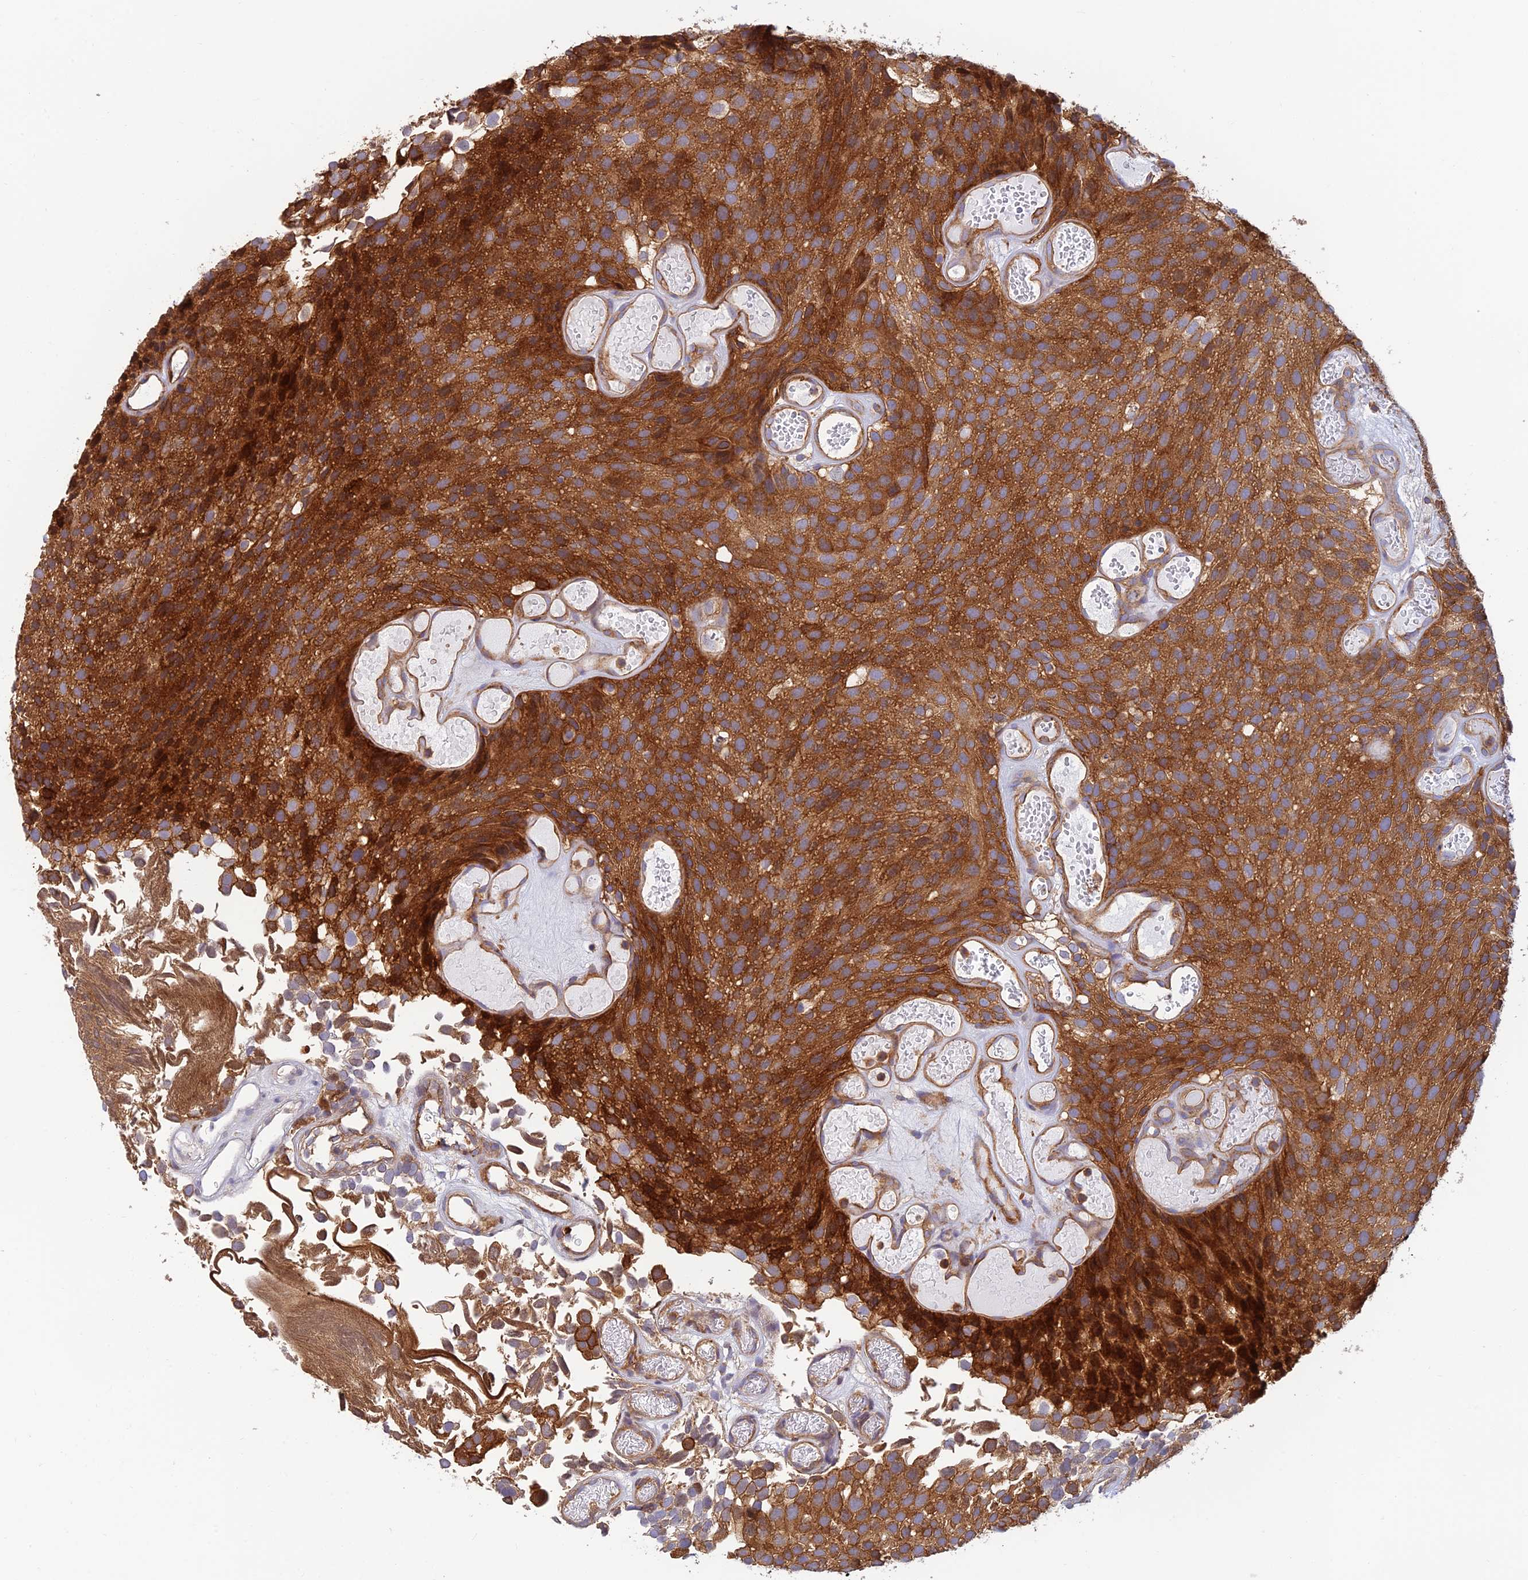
{"staining": {"intensity": "strong", "quantity": ">75%", "location": "cytoplasmic/membranous"}, "tissue": "urothelial cancer", "cell_type": "Tumor cells", "image_type": "cancer", "snomed": [{"axis": "morphology", "description": "Urothelial carcinoma, Low grade"}, {"axis": "topography", "description": "Urinary bladder"}], "caption": "High-power microscopy captured an IHC histopathology image of urothelial cancer, revealing strong cytoplasmic/membranous staining in about >75% of tumor cells. (DAB IHC with brightfield microscopy, high magnification).", "gene": "PPP1R12C", "patient": {"sex": "male", "age": 89}}